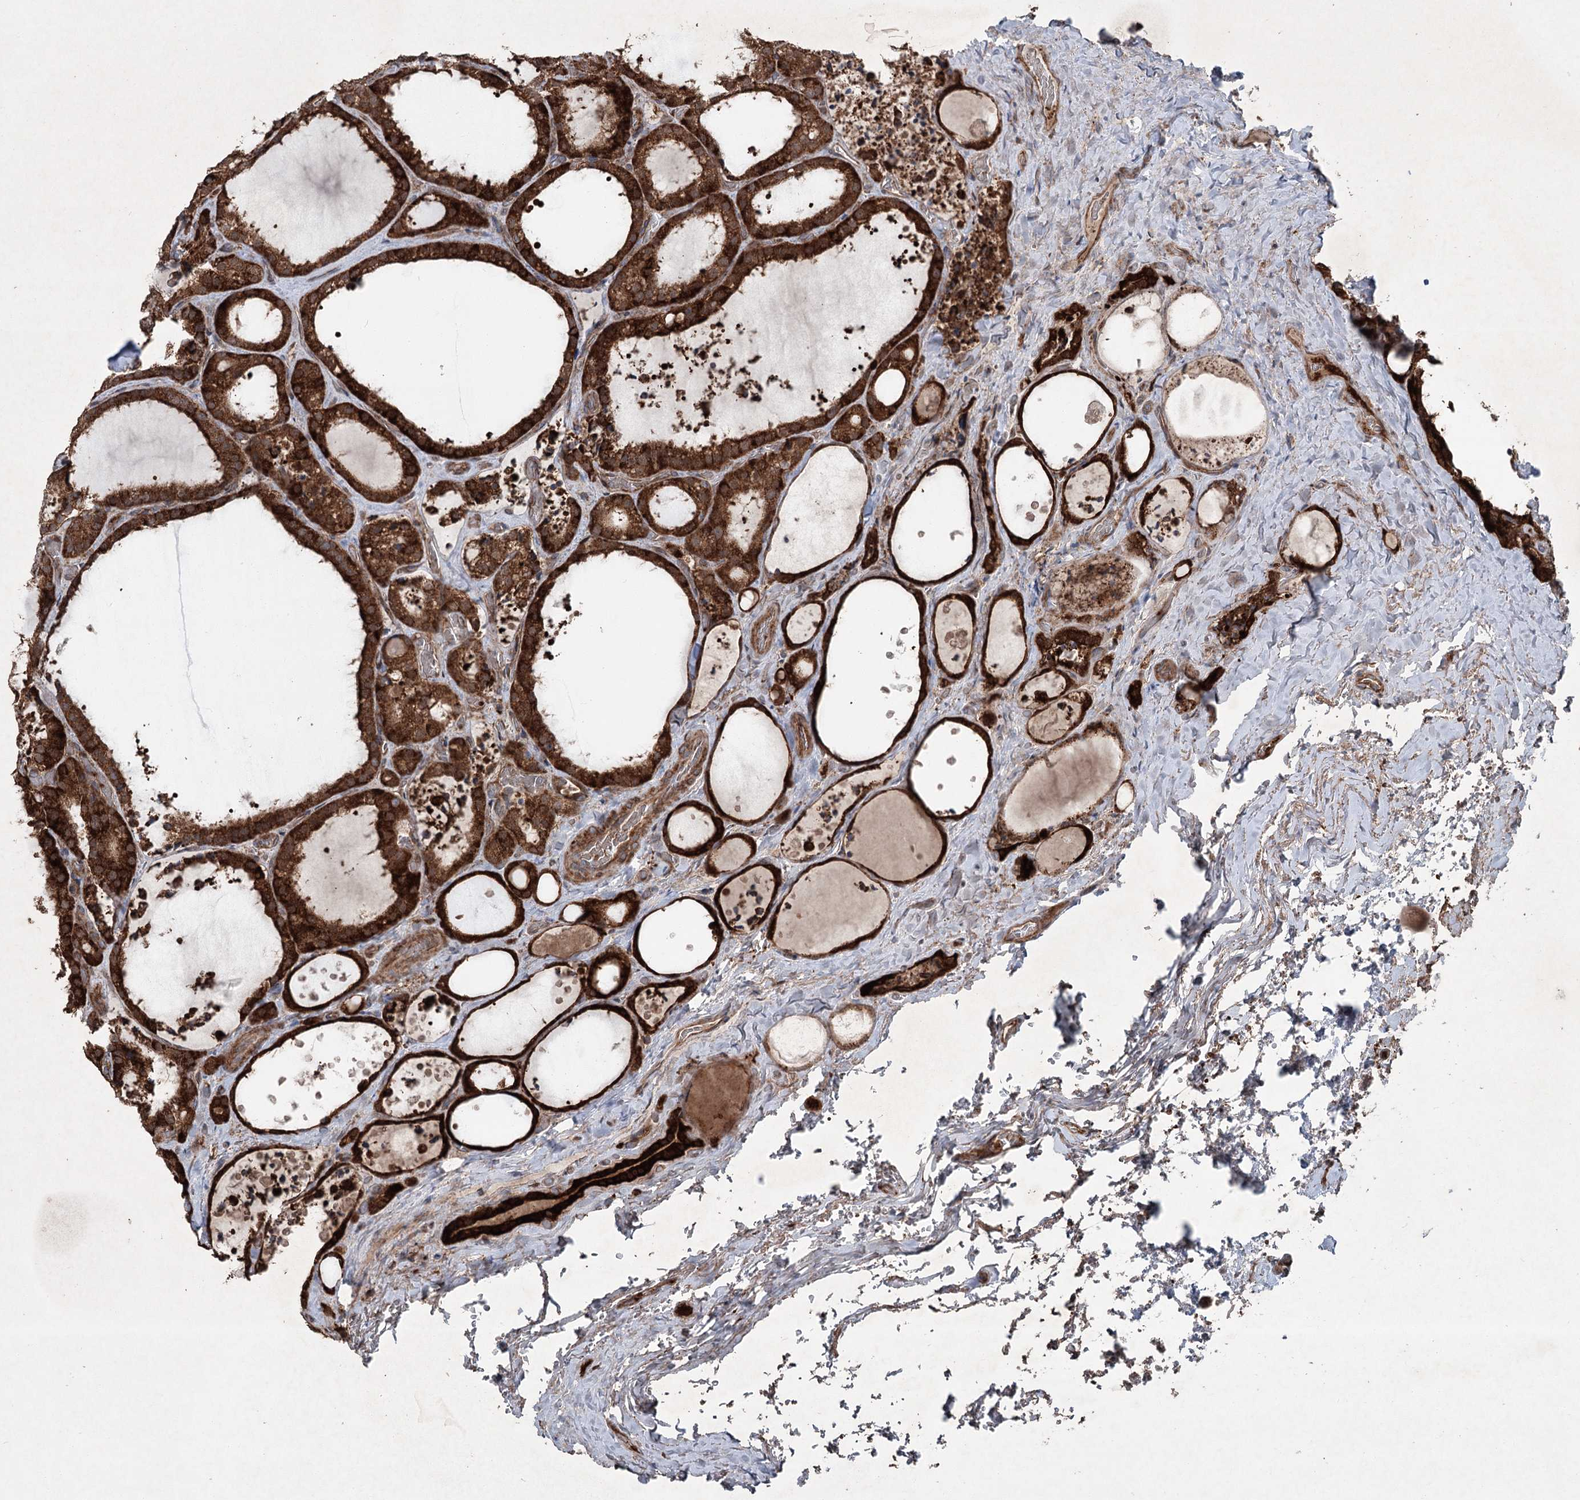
{"staining": {"intensity": "strong", "quantity": ">75%", "location": "cytoplasmic/membranous"}, "tissue": "thyroid cancer", "cell_type": "Tumor cells", "image_type": "cancer", "snomed": [{"axis": "morphology", "description": "Papillary adenocarcinoma, NOS"}, {"axis": "topography", "description": "Thyroid gland"}], "caption": "This image displays immunohistochemistry (IHC) staining of human papillary adenocarcinoma (thyroid), with high strong cytoplasmic/membranous positivity in about >75% of tumor cells.", "gene": "SERINC5", "patient": {"sex": "male", "age": 77}}